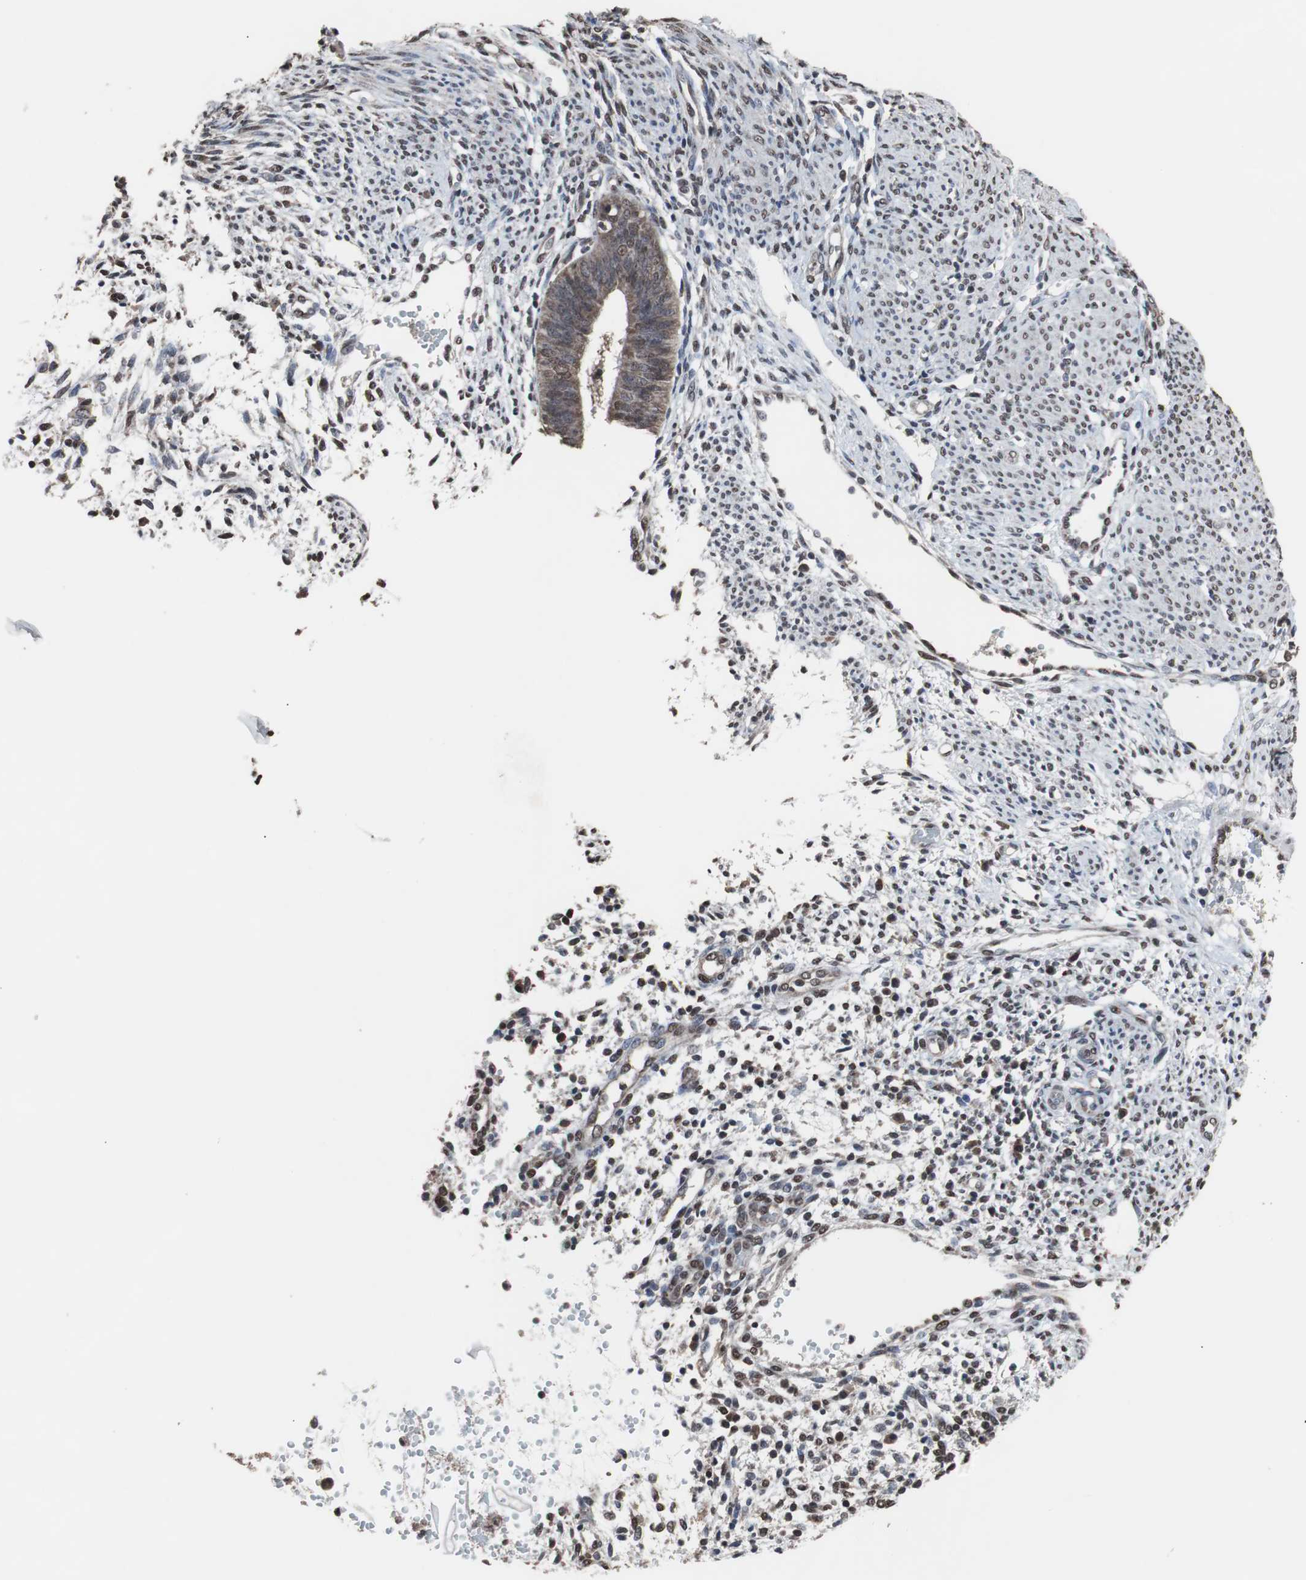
{"staining": {"intensity": "weak", "quantity": "25%-75%", "location": "nuclear"}, "tissue": "endometrium", "cell_type": "Cells in endometrial stroma", "image_type": "normal", "snomed": [{"axis": "morphology", "description": "Normal tissue, NOS"}, {"axis": "topography", "description": "Endometrium"}], "caption": "IHC photomicrograph of unremarkable endometrium: human endometrium stained using immunohistochemistry (IHC) demonstrates low levels of weak protein expression localized specifically in the nuclear of cells in endometrial stroma, appearing as a nuclear brown color.", "gene": "MED27", "patient": {"sex": "female", "age": 35}}